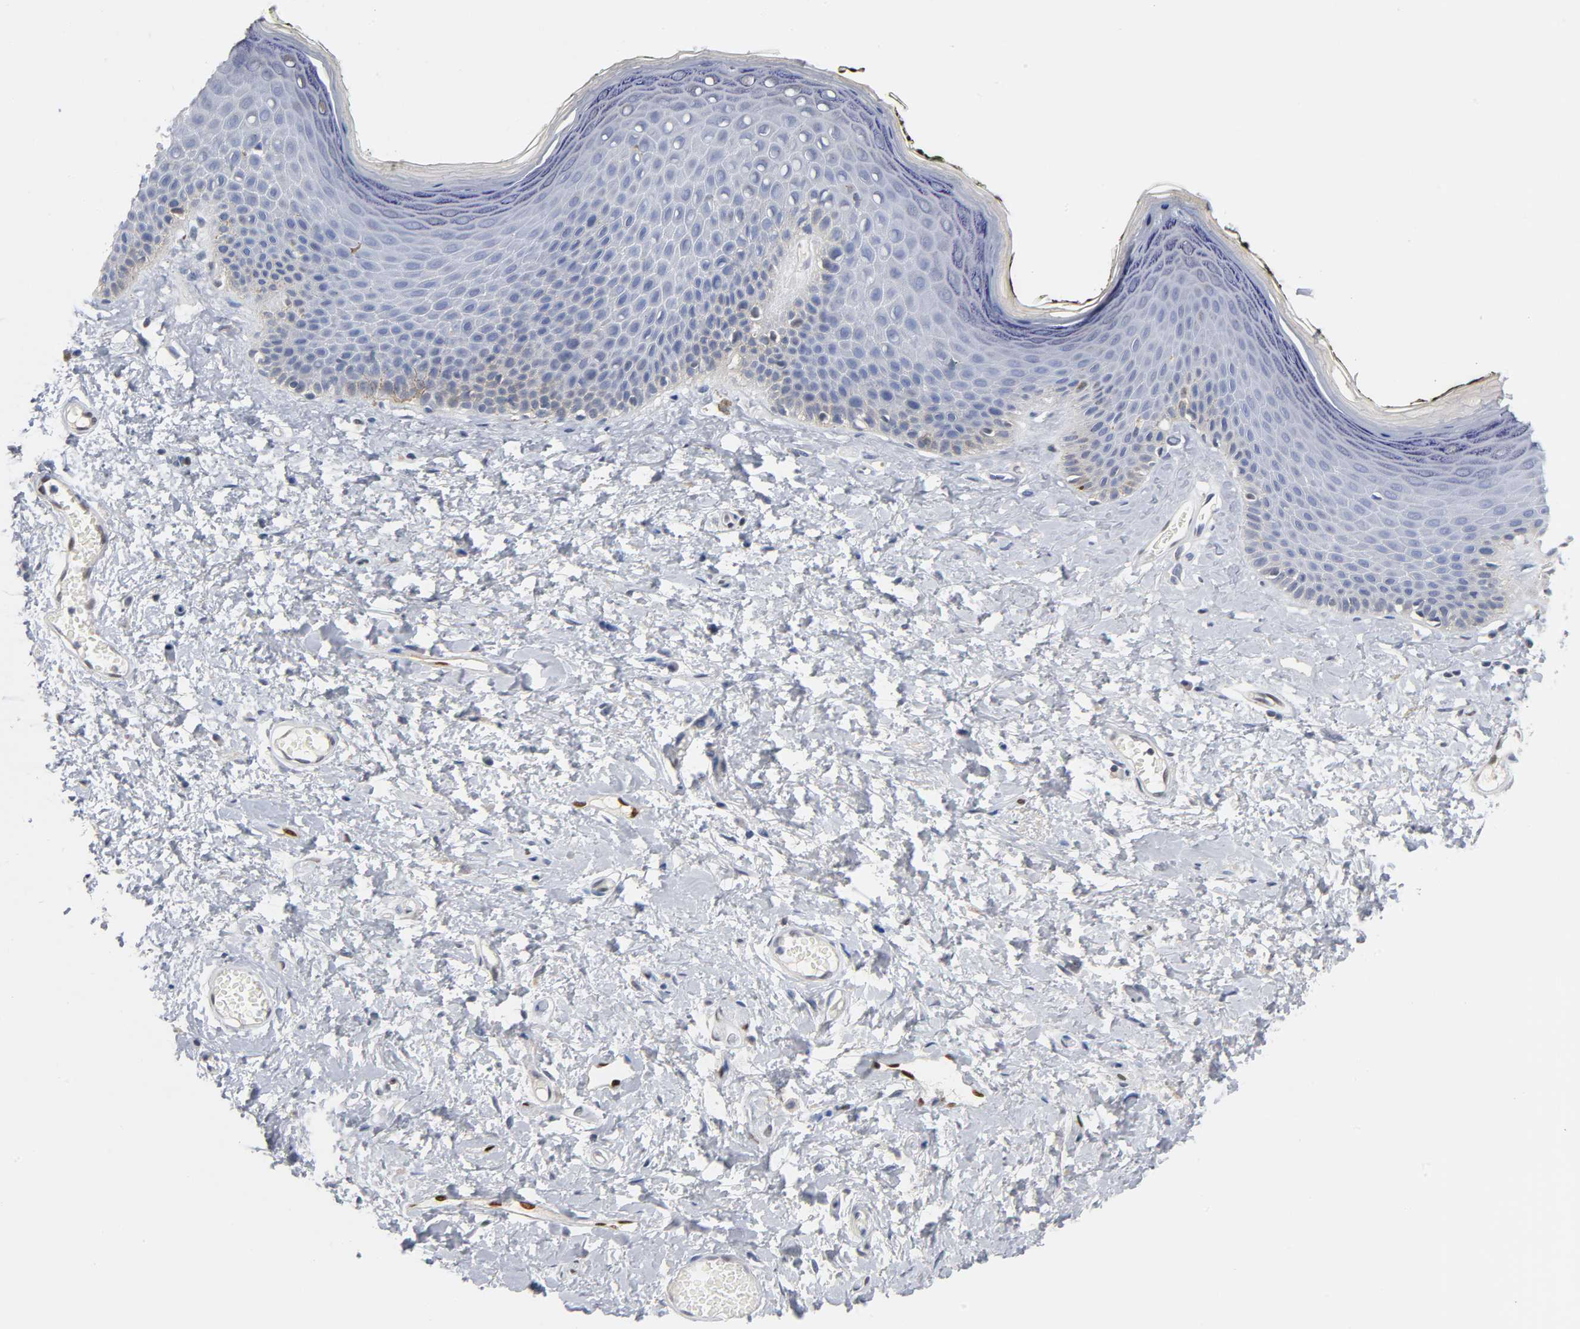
{"staining": {"intensity": "weak", "quantity": "<25%", "location": "cytoplasmic/membranous"}, "tissue": "skin", "cell_type": "Epidermal cells", "image_type": "normal", "snomed": [{"axis": "morphology", "description": "Normal tissue, NOS"}, {"axis": "morphology", "description": "Inflammation, NOS"}, {"axis": "topography", "description": "Vulva"}], "caption": "This is a micrograph of immunohistochemistry (IHC) staining of unremarkable skin, which shows no staining in epidermal cells.", "gene": "NFATC1", "patient": {"sex": "female", "age": 84}}